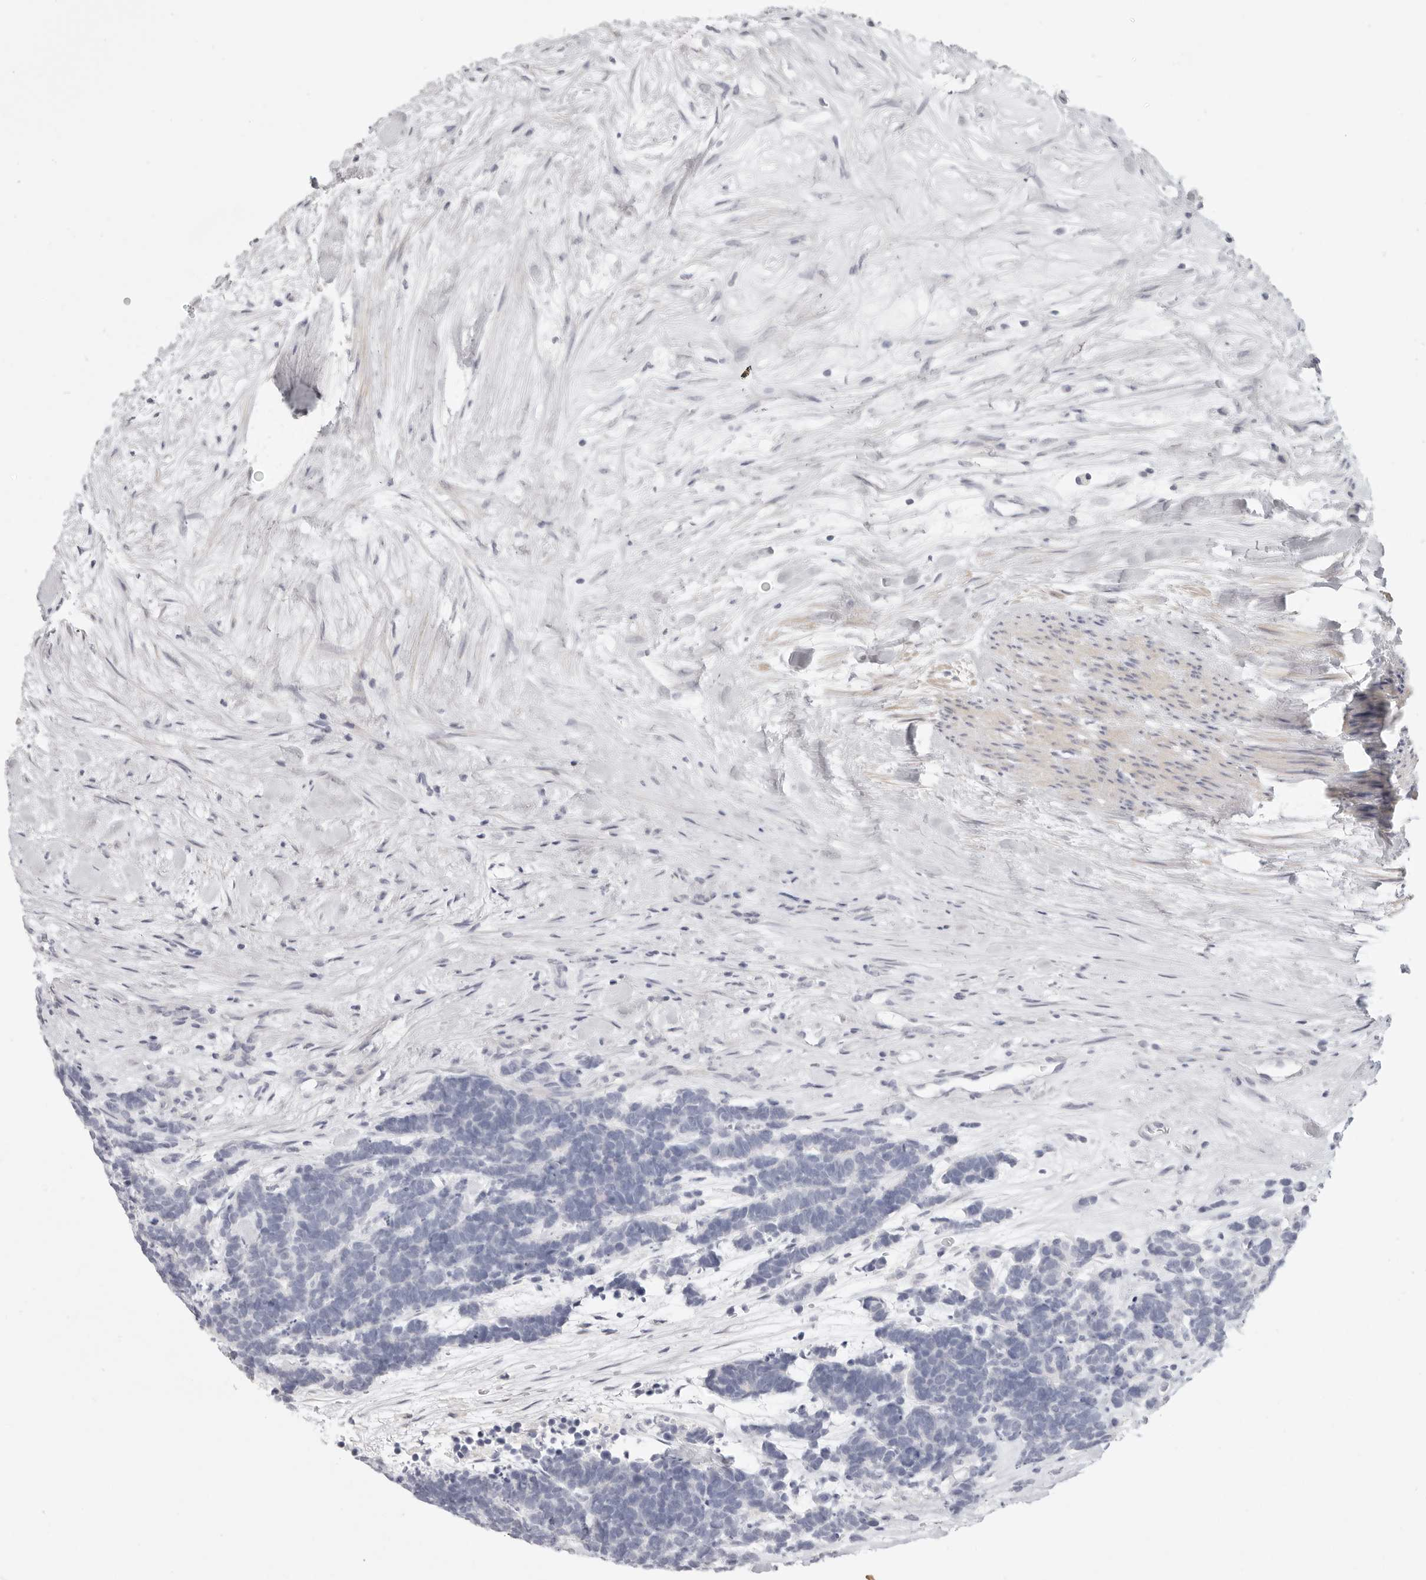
{"staining": {"intensity": "negative", "quantity": "none", "location": "none"}, "tissue": "carcinoid", "cell_type": "Tumor cells", "image_type": "cancer", "snomed": [{"axis": "morphology", "description": "Carcinoma, NOS"}, {"axis": "morphology", "description": "Carcinoid, malignant, NOS"}, {"axis": "topography", "description": "Urinary bladder"}], "caption": "Immunohistochemical staining of human malignant carcinoid displays no significant positivity in tumor cells.", "gene": "RXFP1", "patient": {"sex": "male", "age": 57}}